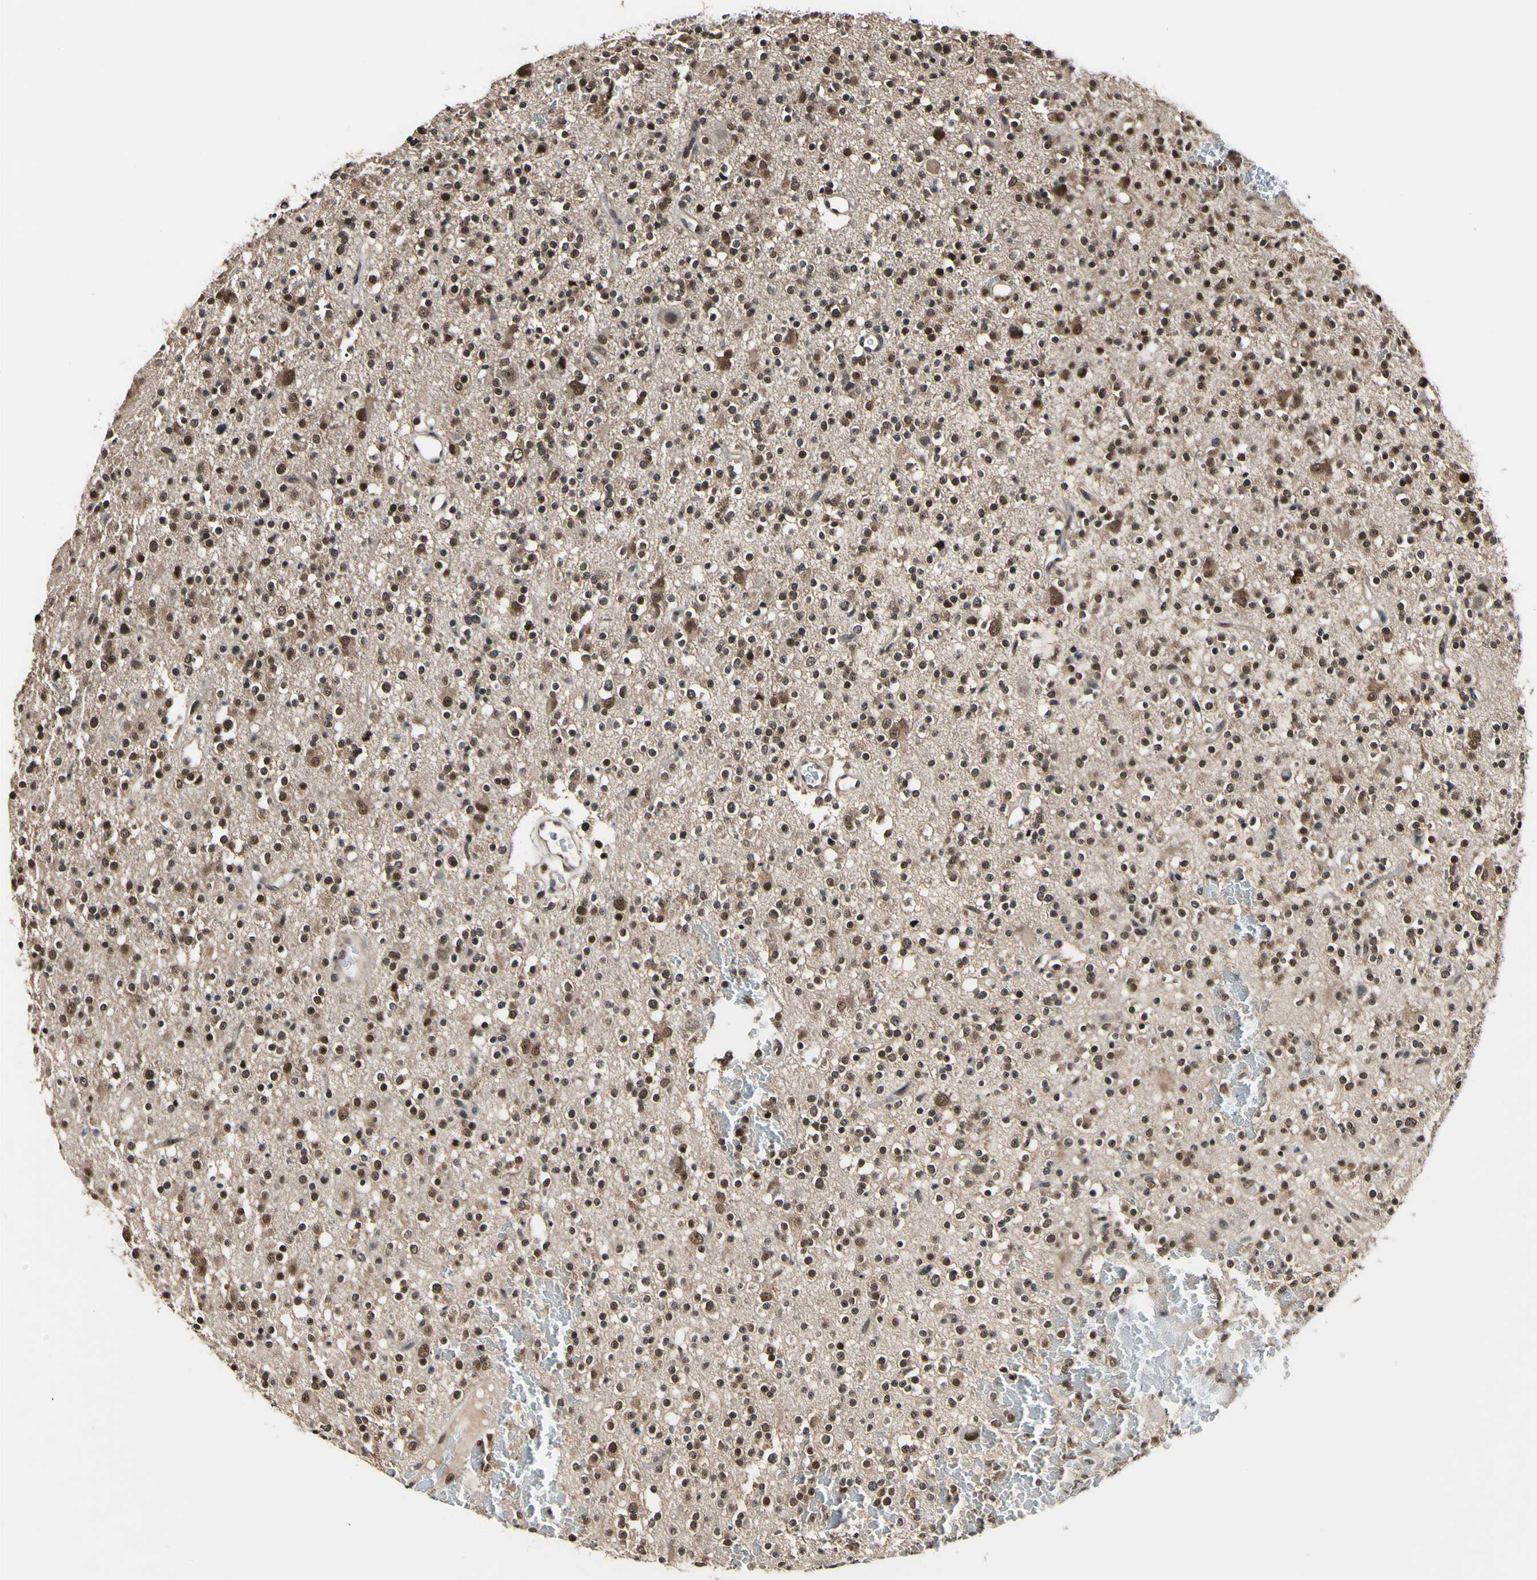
{"staining": {"intensity": "weak", "quantity": ">75%", "location": "cytoplasmic/membranous,nuclear"}, "tissue": "glioma", "cell_type": "Tumor cells", "image_type": "cancer", "snomed": [{"axis": "morphology", "description": "Glioma, malignant, High grade"}, {"axis": "topography", "description": "Brain"}], "caption": "Protein staining of malignant high-grade glioma tissue reveals weak cytoplasmic/membranous and nuclear positivity in about >75% of tumor cells.", "gene": "PSMD10", "patient": {"sex": "male", "age": 47}}